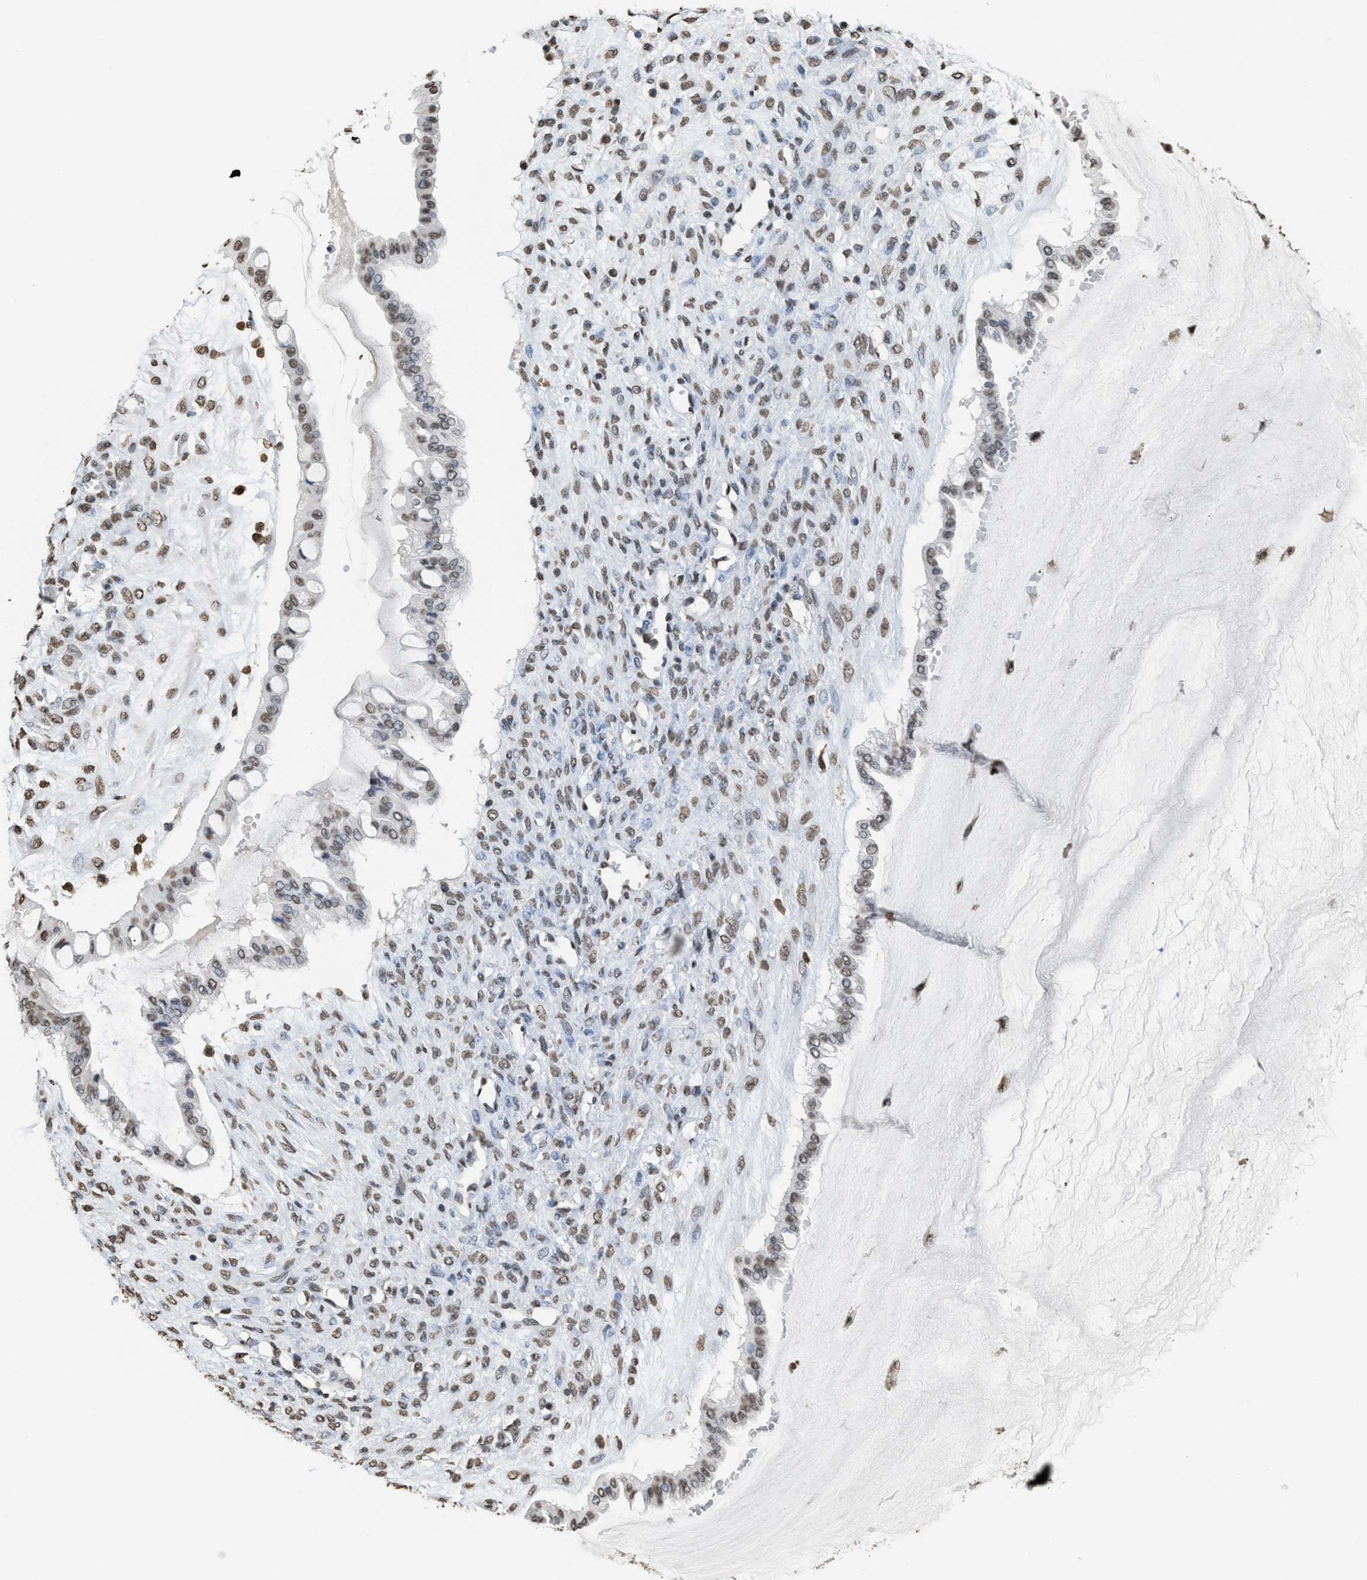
{"staining": {"intensity": "moderate", "quantity": "<25%", "location": "nuclear"}, "tissue": "ovarian cancer", "cell_type": "Tumor cells", "image_type": "cancer", "snomed": [{"axis": "morphology", "description": "Cystadenocarcinoma, mucinous, NOS"}, {"axis": "topography", "description": "Ovary"}], "caption": "The immunohistochemical stain highlights moderate nuclear staining in tumor cells of ovarian cancer (mucinous cystadenocarcinoma) tissue.", "gene": "NUP88", "patient": {"sex": "female", "age": 73}}